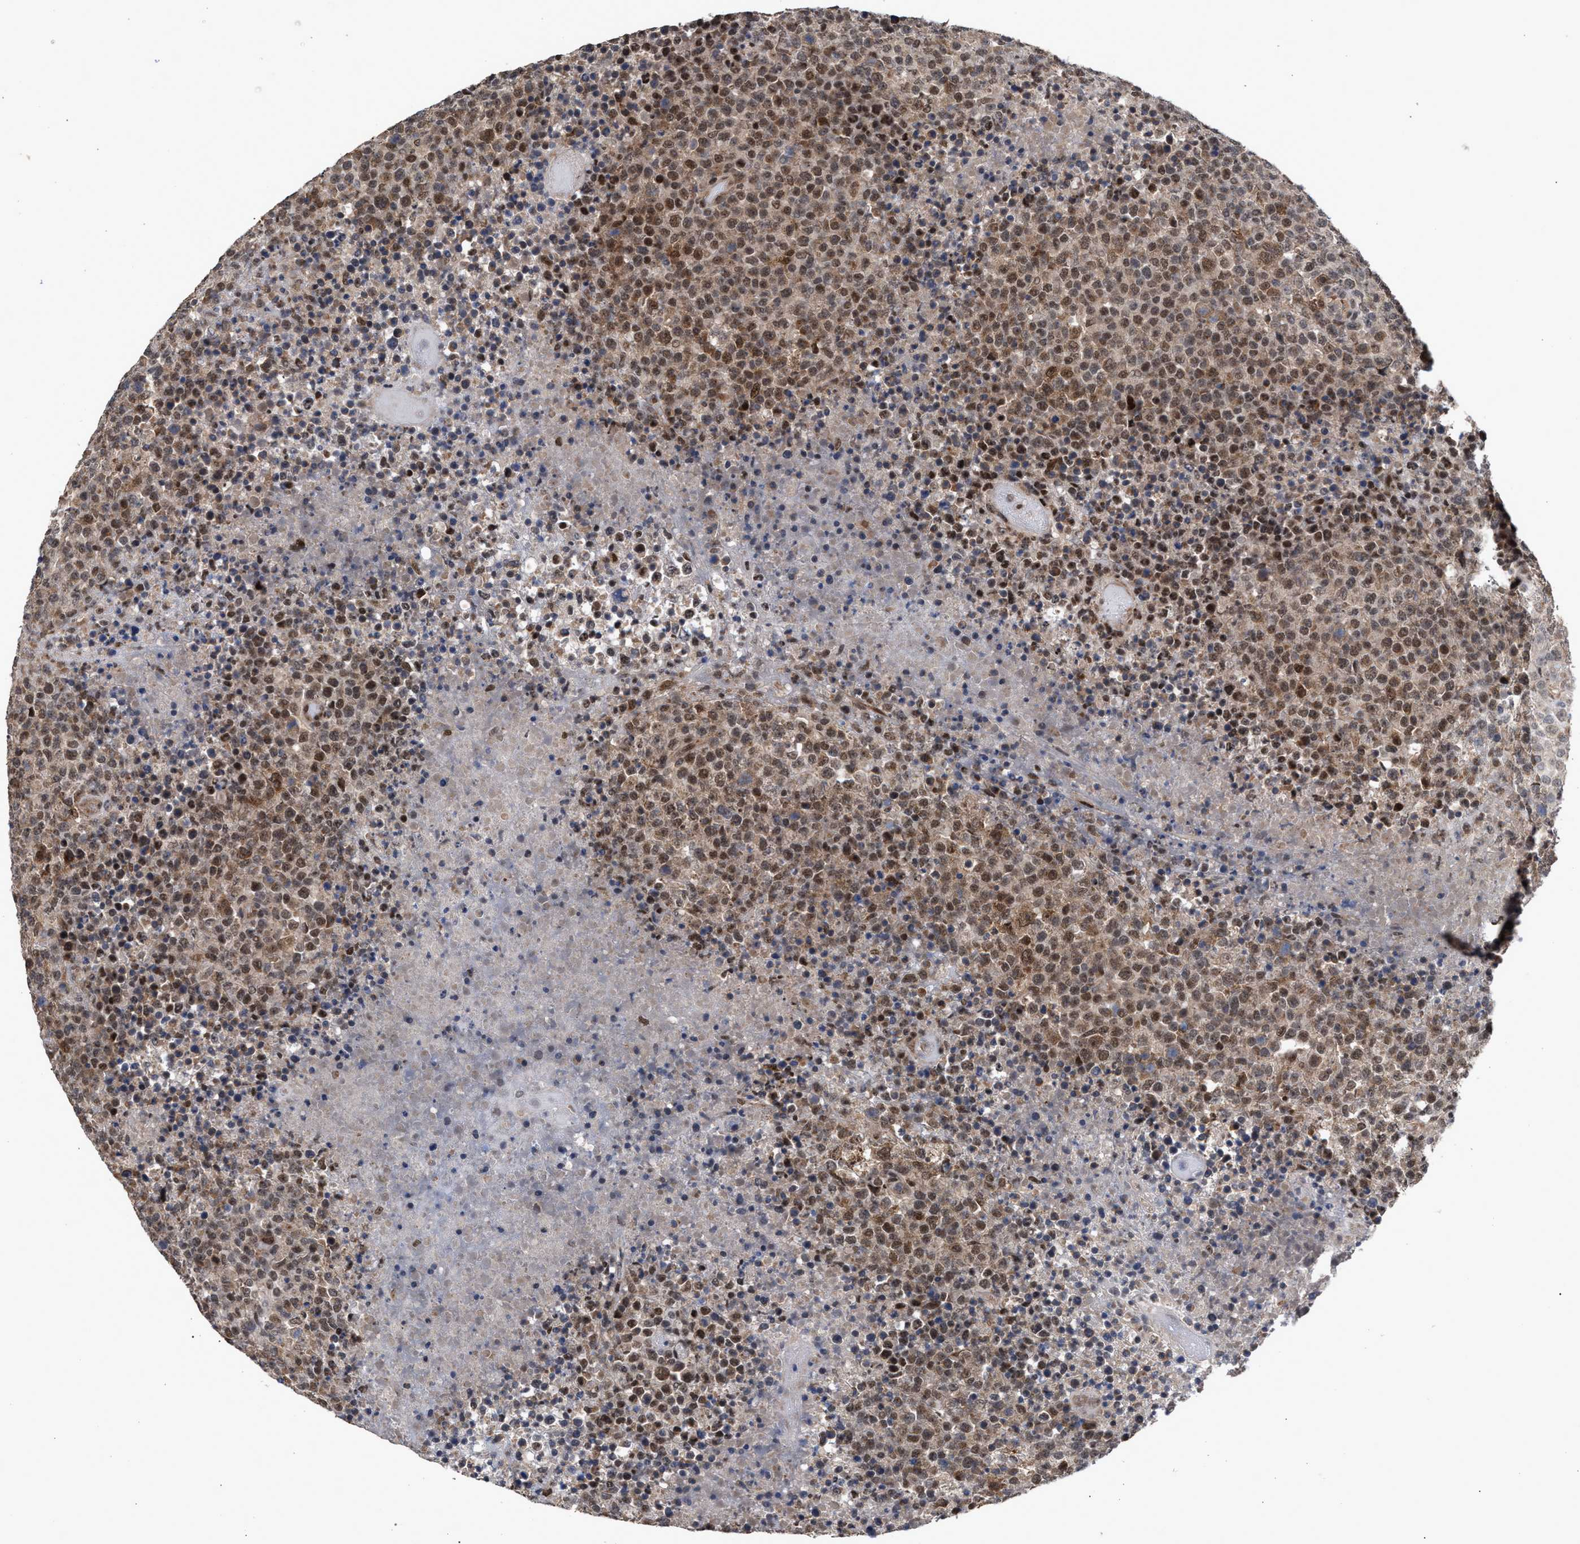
{"staining": {"intensity": "moderate", "quantity": ">75%", "location": "nuclear"}, "tissue": "lymphoma", "cell_type": "Tumor cells", "image_type": "cancer", "snomed": [{"axis": "morphology", "description": "Malignant lymphoma, non-Hodgkin's type, High grade"}, {"axis": "topography", "description": "Lymph node"}], "caption": "Approximately >75% of tumor cells in lymphoma demonstrate moderate nuclear protein staining as visualized by brown immunohistochemical staining.", "gene": "MKNK2", "patient": {"sex": "male", "age": 13}}